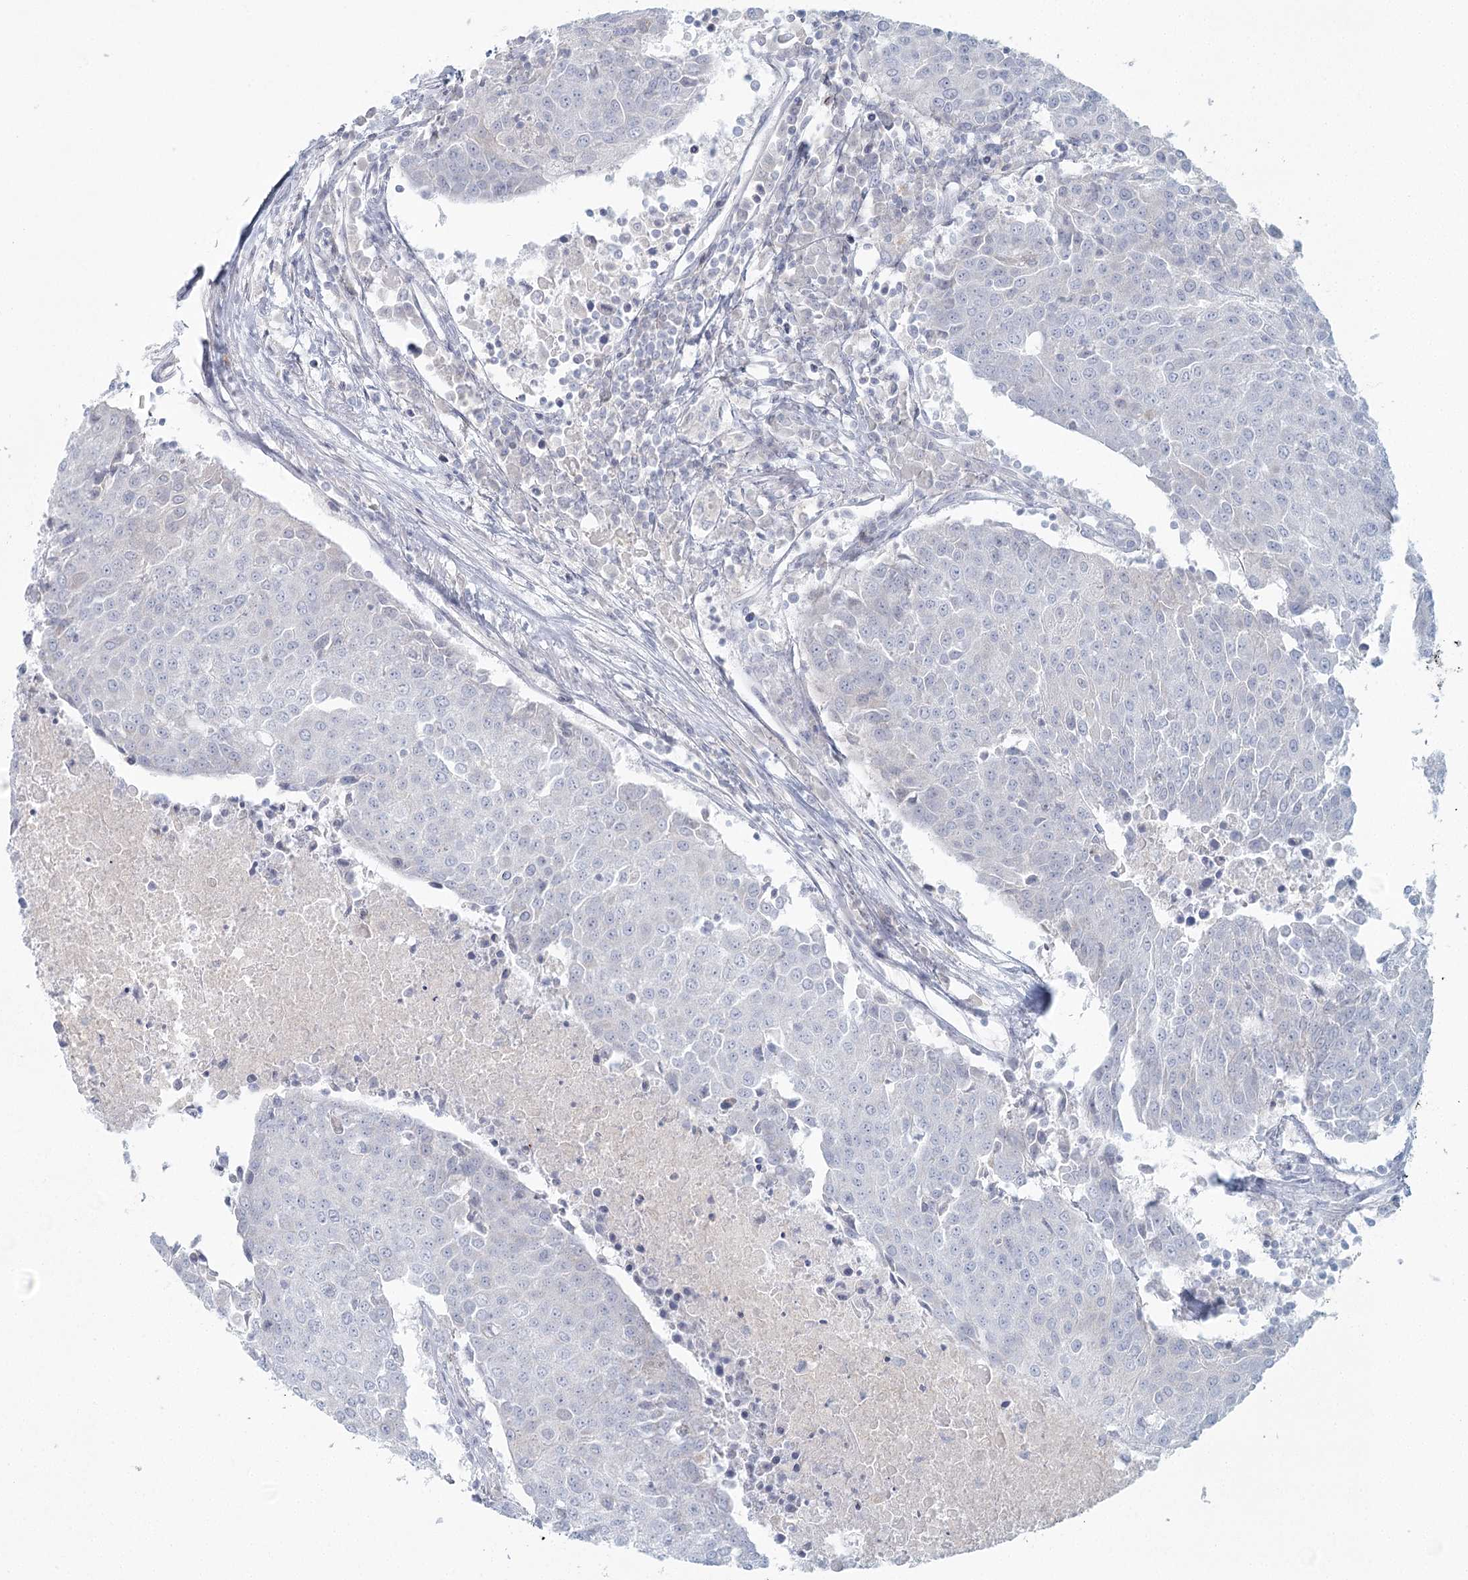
{"staining": {"intensity": "negative", "quantity": "none", "location": "none"}, "tissue": "urothelial cancer", "cell_type": "Tumor cells", "image_type": "cancer", "snomed": [{"axis": "morphology", "description": "Urothelial carcinoma, High grade"}, {"axis": "topography", "description": "Urinary bladder"}], "caption": "Protein analysis of urothelial carcinoma (high-grade) exhibits no significant expression in tumor cells.", "gene": "BPHL", "patient": {"sex": "female", "age": 85}}